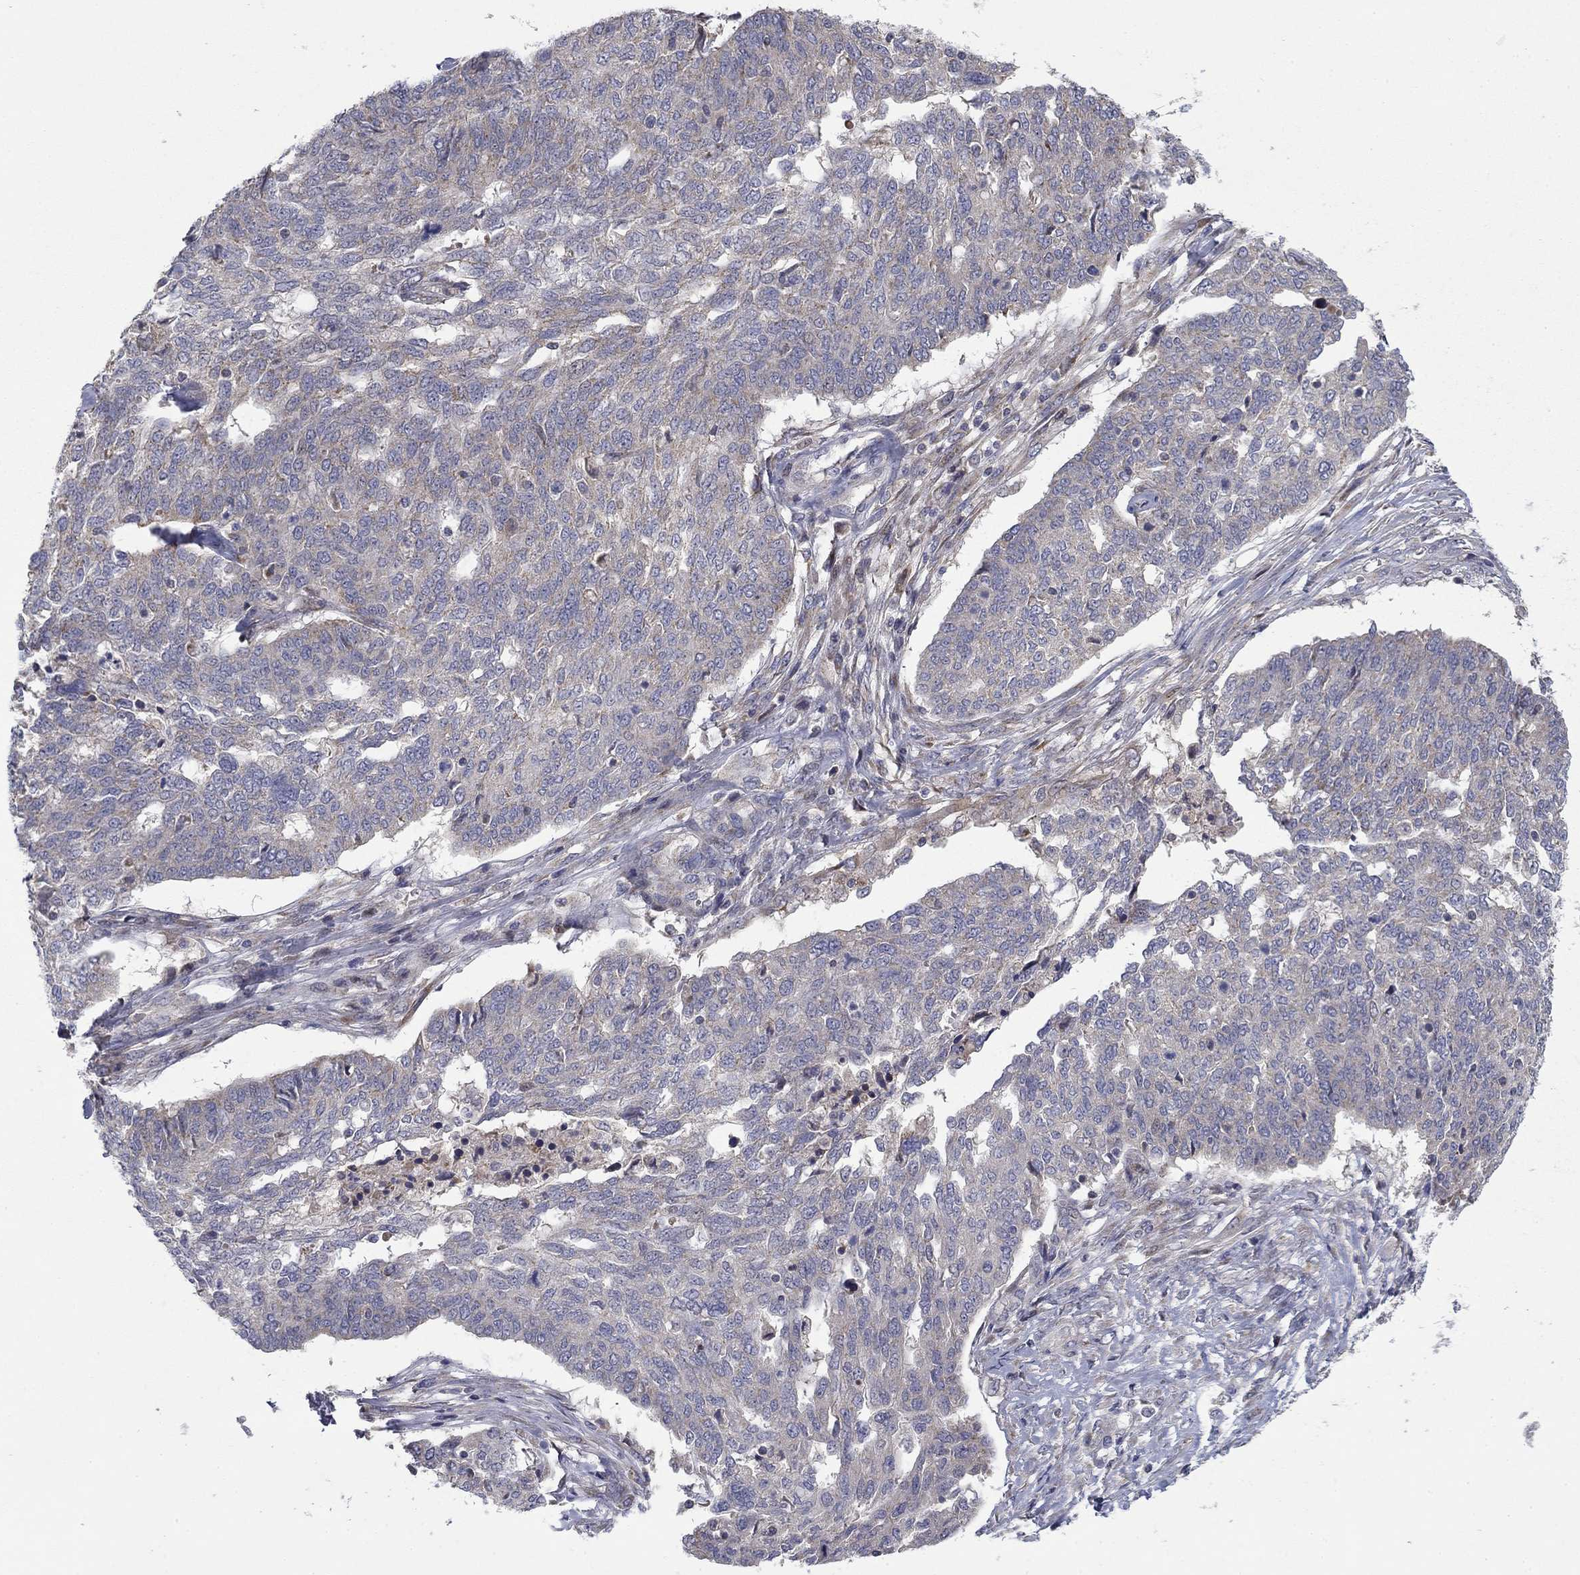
{"staining": {"intensity": "negative", "quantity": "none", "location": "none"}, "tissue": "ovarian cancer", "cell_type": "Tumor cells", "image_type": "cancer", "snomed": [{"axis": "morphology", "description": "Cystadenocarcinoma, serous, NOS"}, {"axis": "topography", "description": "Ovary"}], "caption": "DAB immunohistochemical staining of human ovarian cancer (serous cystadenocarcinoma) displays no significant positivity in tumor cells.", "gene": "MMAA", "patient": {"sex": "female", "age": 67}}